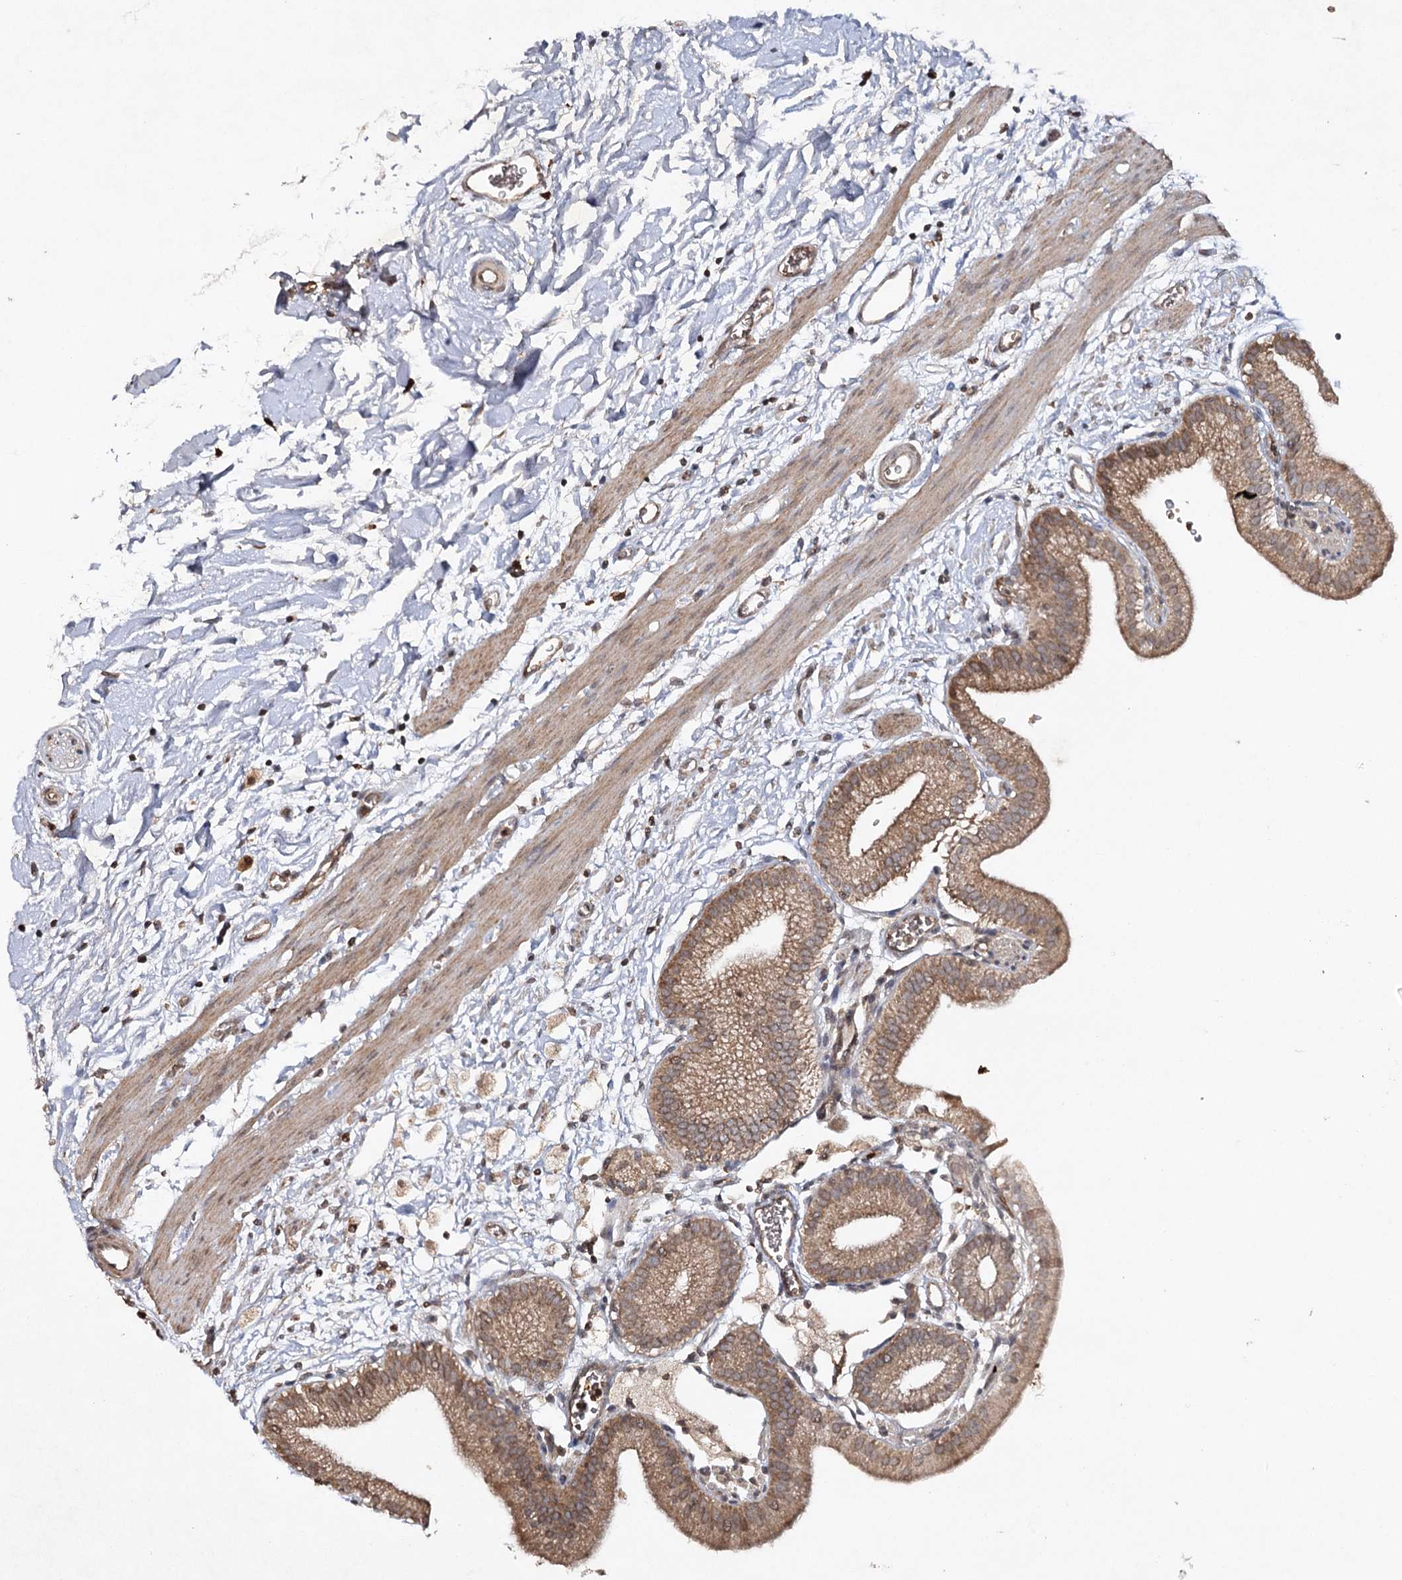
{"staining": {"intensity": "moderate", "quantity": ">75%", "location": "cytoplasmic/membranous"}, "tissue": "gallbladder", "cell_type": "Glandular cells", "image_type": "normal", "snomed": [{"axis": "morphology", "description": "Normal tissue, NOS"}, {"axis": "topography", "description": "Gallbladder"}], "caption": "The micrograph exhibits a brown stain indicating the presence of a protein in the cytoplasmic/membranous of glandular cells in gallbladder. The protein of interest is shown in brown color, while the nuclei are stained blue.", "gene": "CYP2B6", "patient": {"sex": "male", "age": 55}}